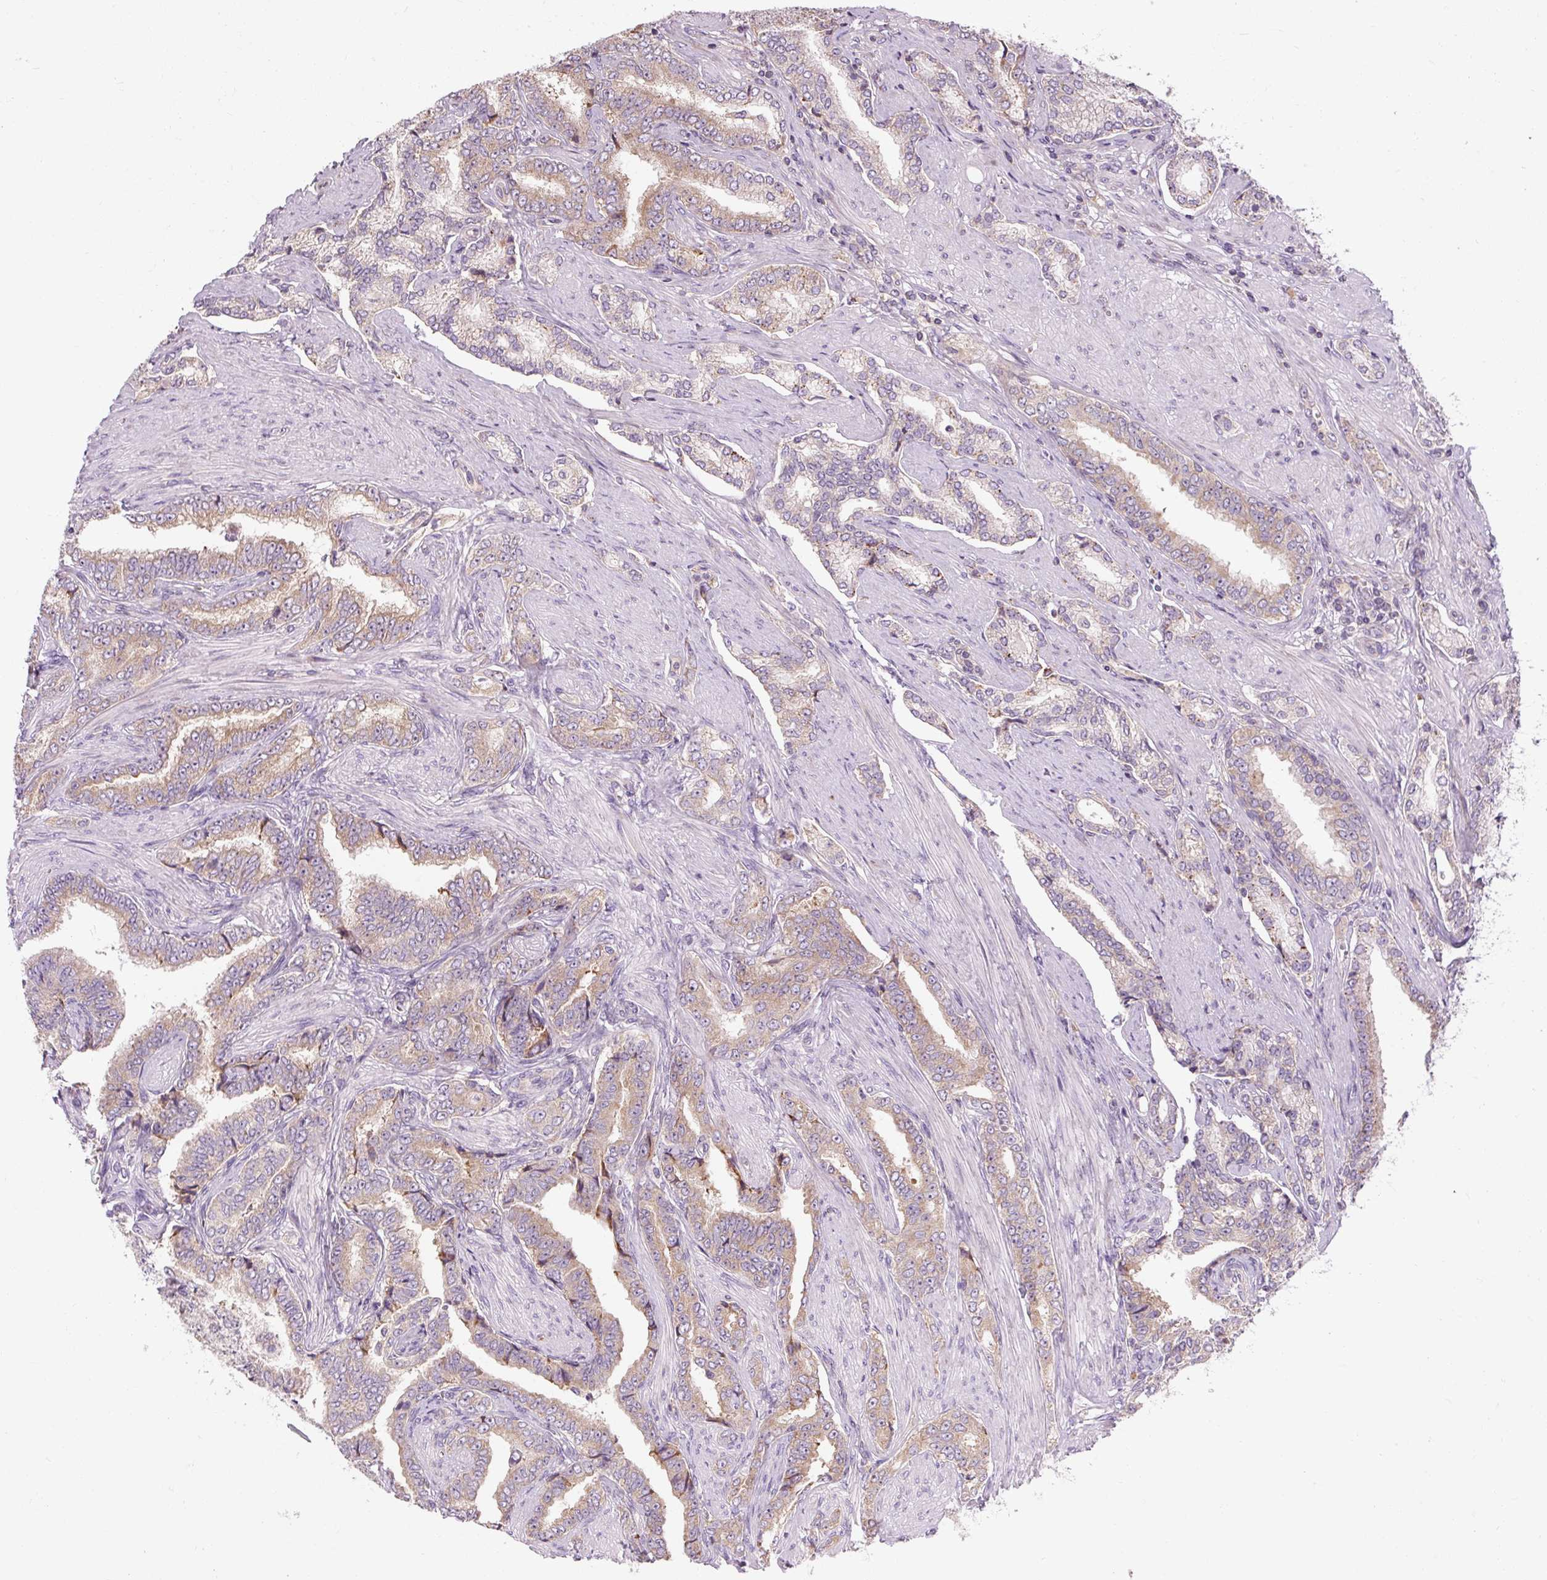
{"staining": {"intensity": "weak", "quantity": ">75%", "location": "cytoplasmic/membranous"}, "tissue": "prostate cancer", "cell_type": "Tumor cells", "image_type": "cancer", "snomed": [{"axis": "morphology", "description": "Adenocarcinoma, High grade"}, {"axis": "topography", "description": "Prostate"}], "caption": "Immunohistochemical staining of prostate high-grade adenocarcinoma exhibits low levels of weak cytoplasmic/membranous protein expression in approximately >75% of tumor cells. (Brightfield microscopy of DAB IHC at high magnification).", "gene": "PRSS48", "patient": {"sex": "male", "age": 72}}